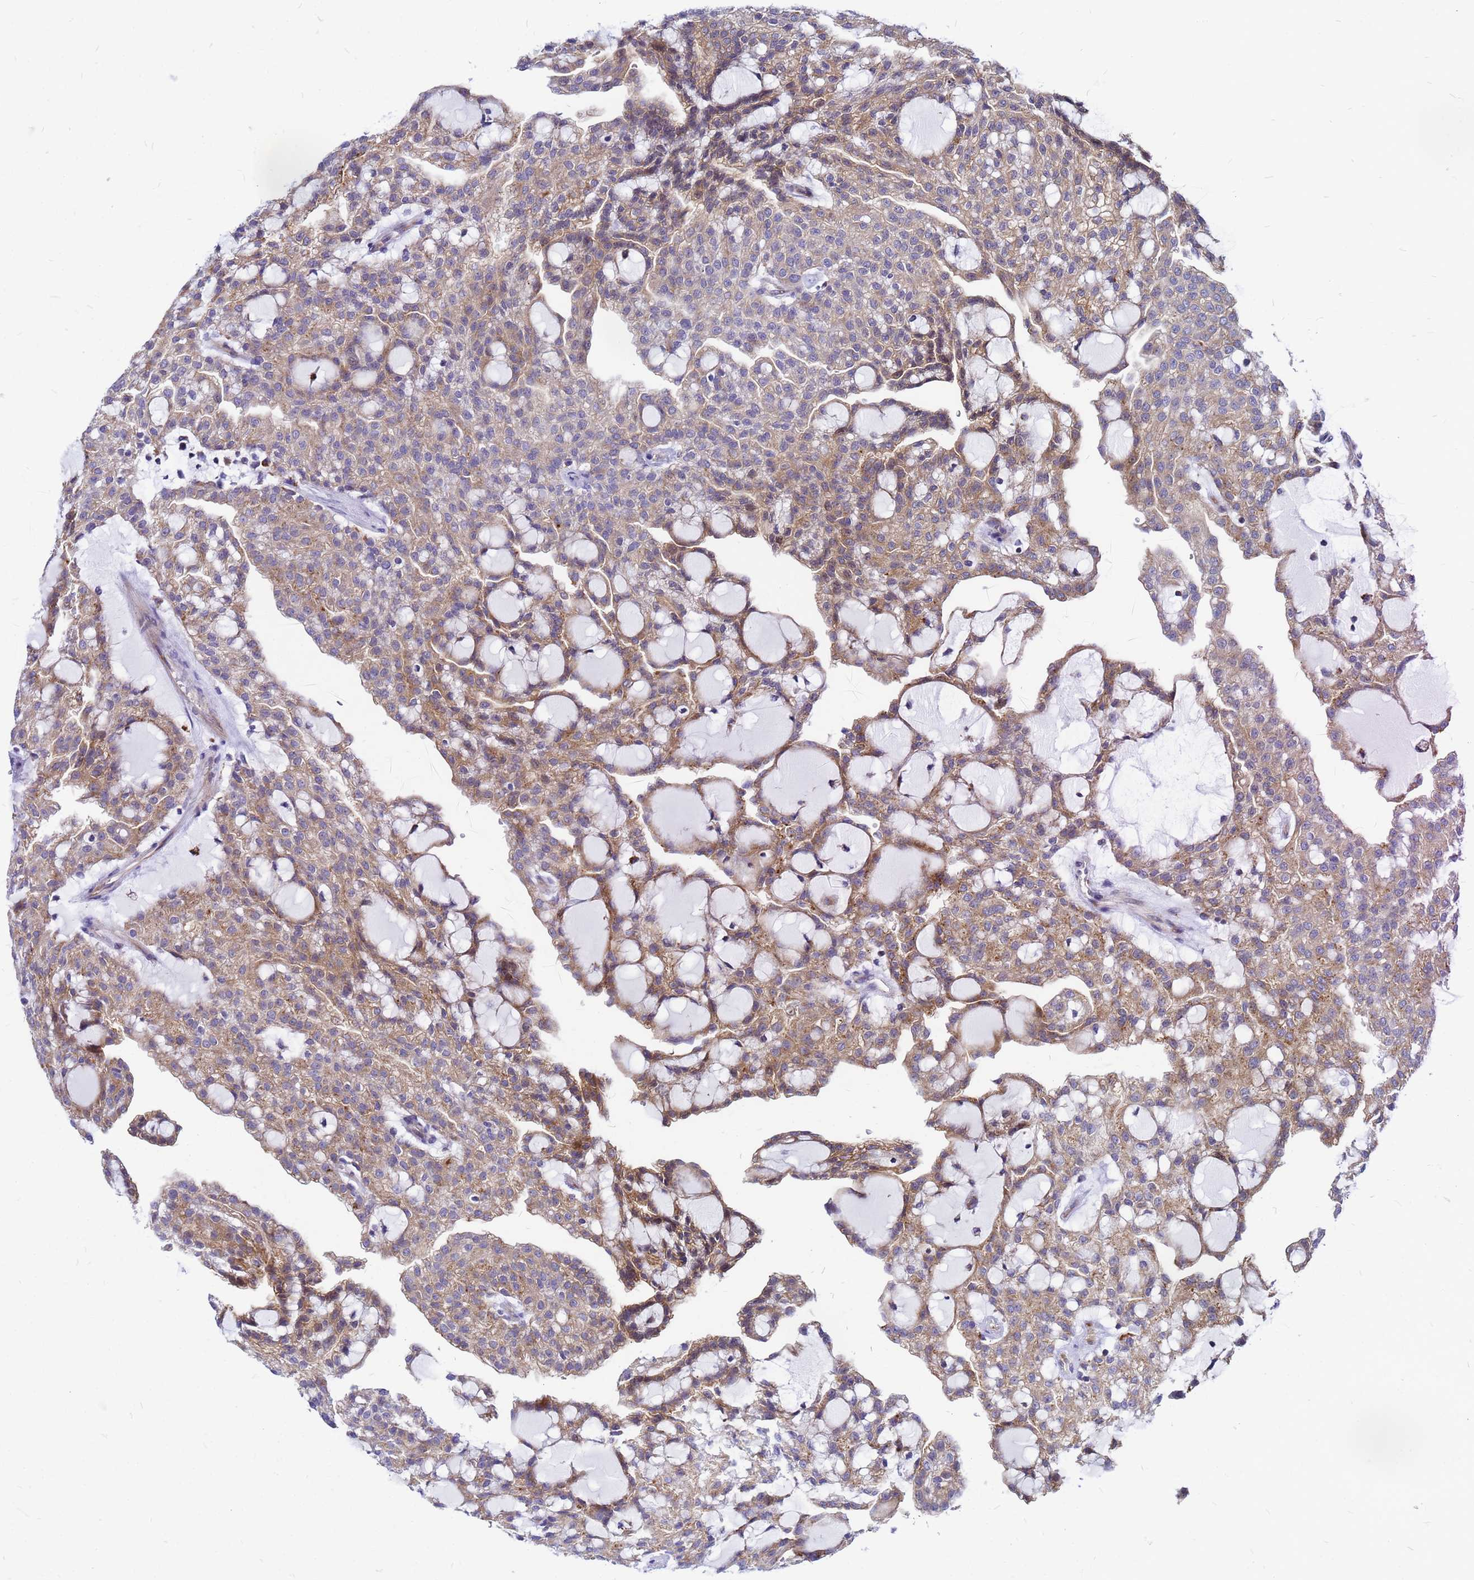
{"staining": {"intensity": "moderate", "quantity": ">75%", "location": "cytoplasmic/membranous"}, "tissue": "renal cancer", "cell_type": "Tumor cells", "image_type": "cancer", "snomed": [{"axis": "morphology", "description": "Adenocarcinoma, NOS"}, {"axis": "topography", "description": "Kidney"}], "caption": "The micrograph shows immunohistochemical staining of renal cancer. There is moderate cytoplasmic/membranous positivity is seen in approximately >75% of tumor cells.", "gene": "FHIP1A", "patient": {"sex": "male", "age": 63}}